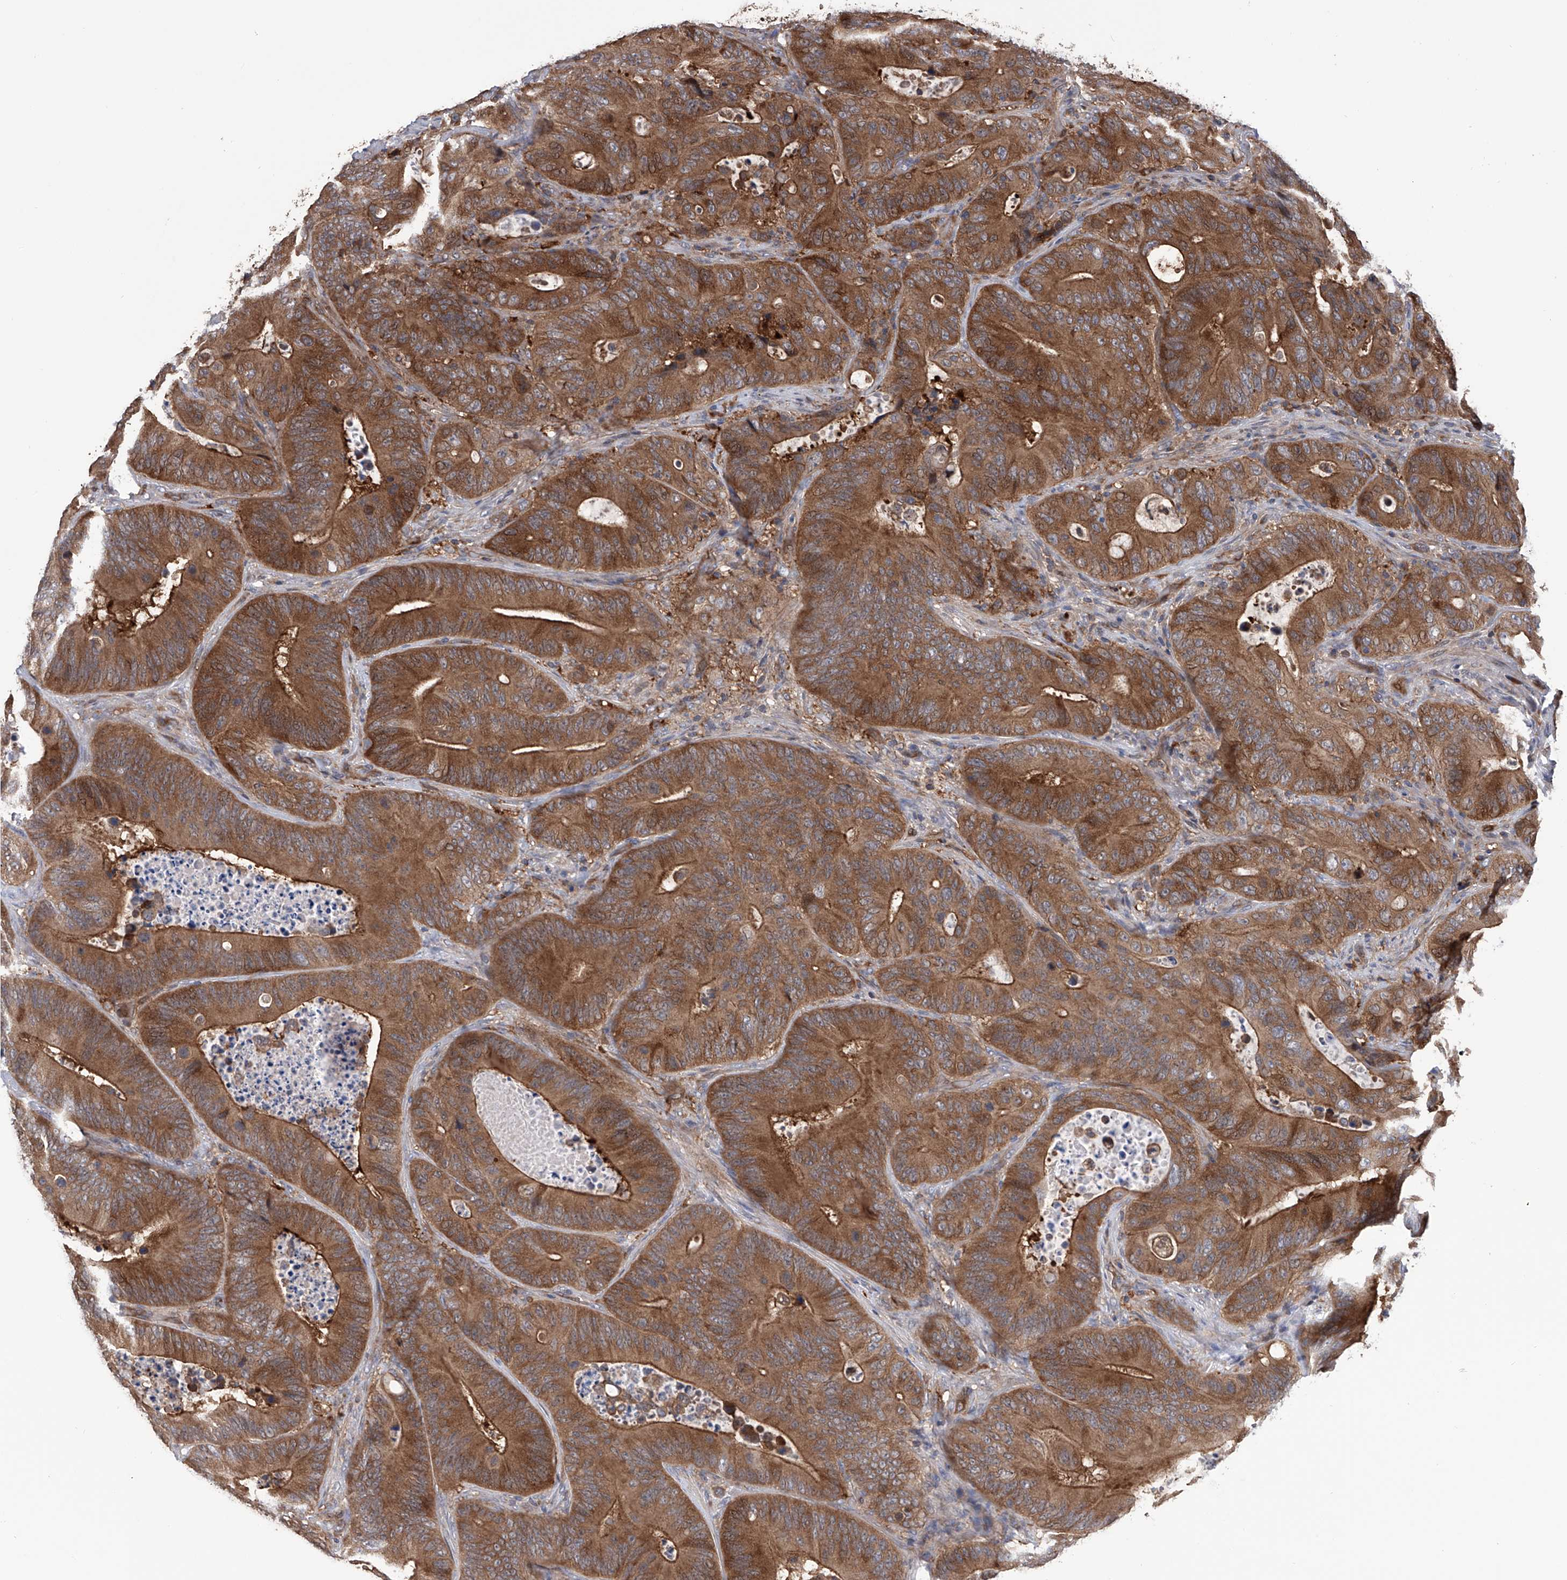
{"staining": {"intensity": "strong", "quantity": ">75%", "location": "cytoplasmic/membranous"}, "tissue": "colorectal cancer", "cell_type": "Tumor cells", "image_type": "cancer", "snomed": [{"axis": "morphology", "description": "Adenocarcinoma, NOS"}, {"axis": "topography", "description": "Colon"}], "caption": "Immunohistochemistry (IHC) of human colorectal cancer (adenocarcinoma) shows high levels of strong cytoplasmic/membranous positivity in approximately >75% of tumor cells.", "gene": "NUDT17", "patient": {"sex": "male", "age": 83}}